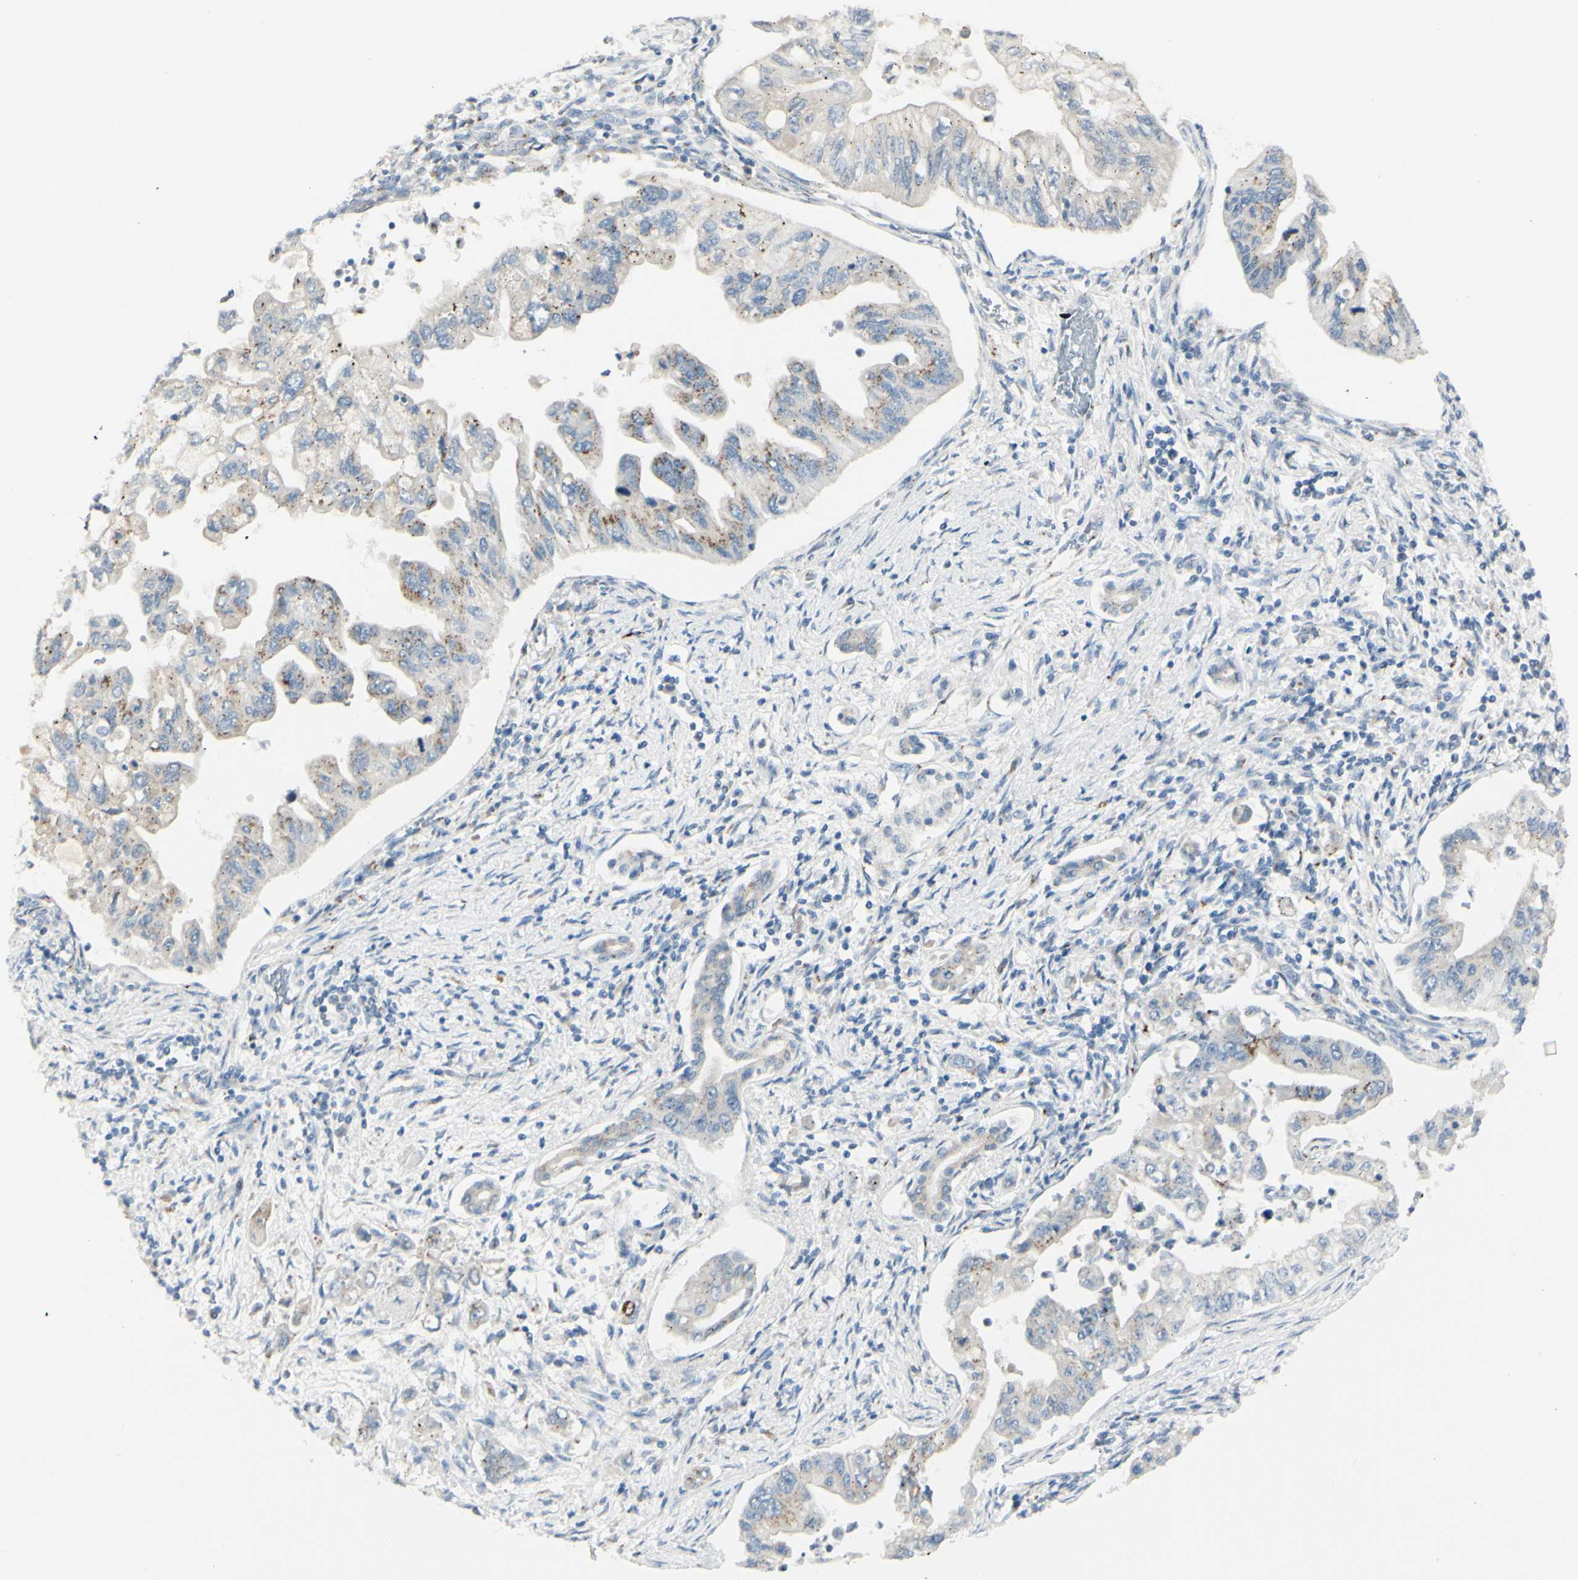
{"staining": {"intensity": "moderate", "quantity": "25%-75%", "location": "cytoplasmic/membranous"}, "tissue": "pancreatic cancer", "cell_type": "Tumor cells", "image_type": "cancer", "snomed": [{"axis": "morphology", "description": "Normal tissue, NOS"}, {"axis": "topography", "description": "Pancreas"}], "caption": "Pancreatic cancer tissue displays moderate cytoplasmic/membranous positivity in about 25%-75% of tumor cells, visualized by immunohistochemistry.", "gene": "B4GALT1", "patient": {"sex": "male", "age": 42}}